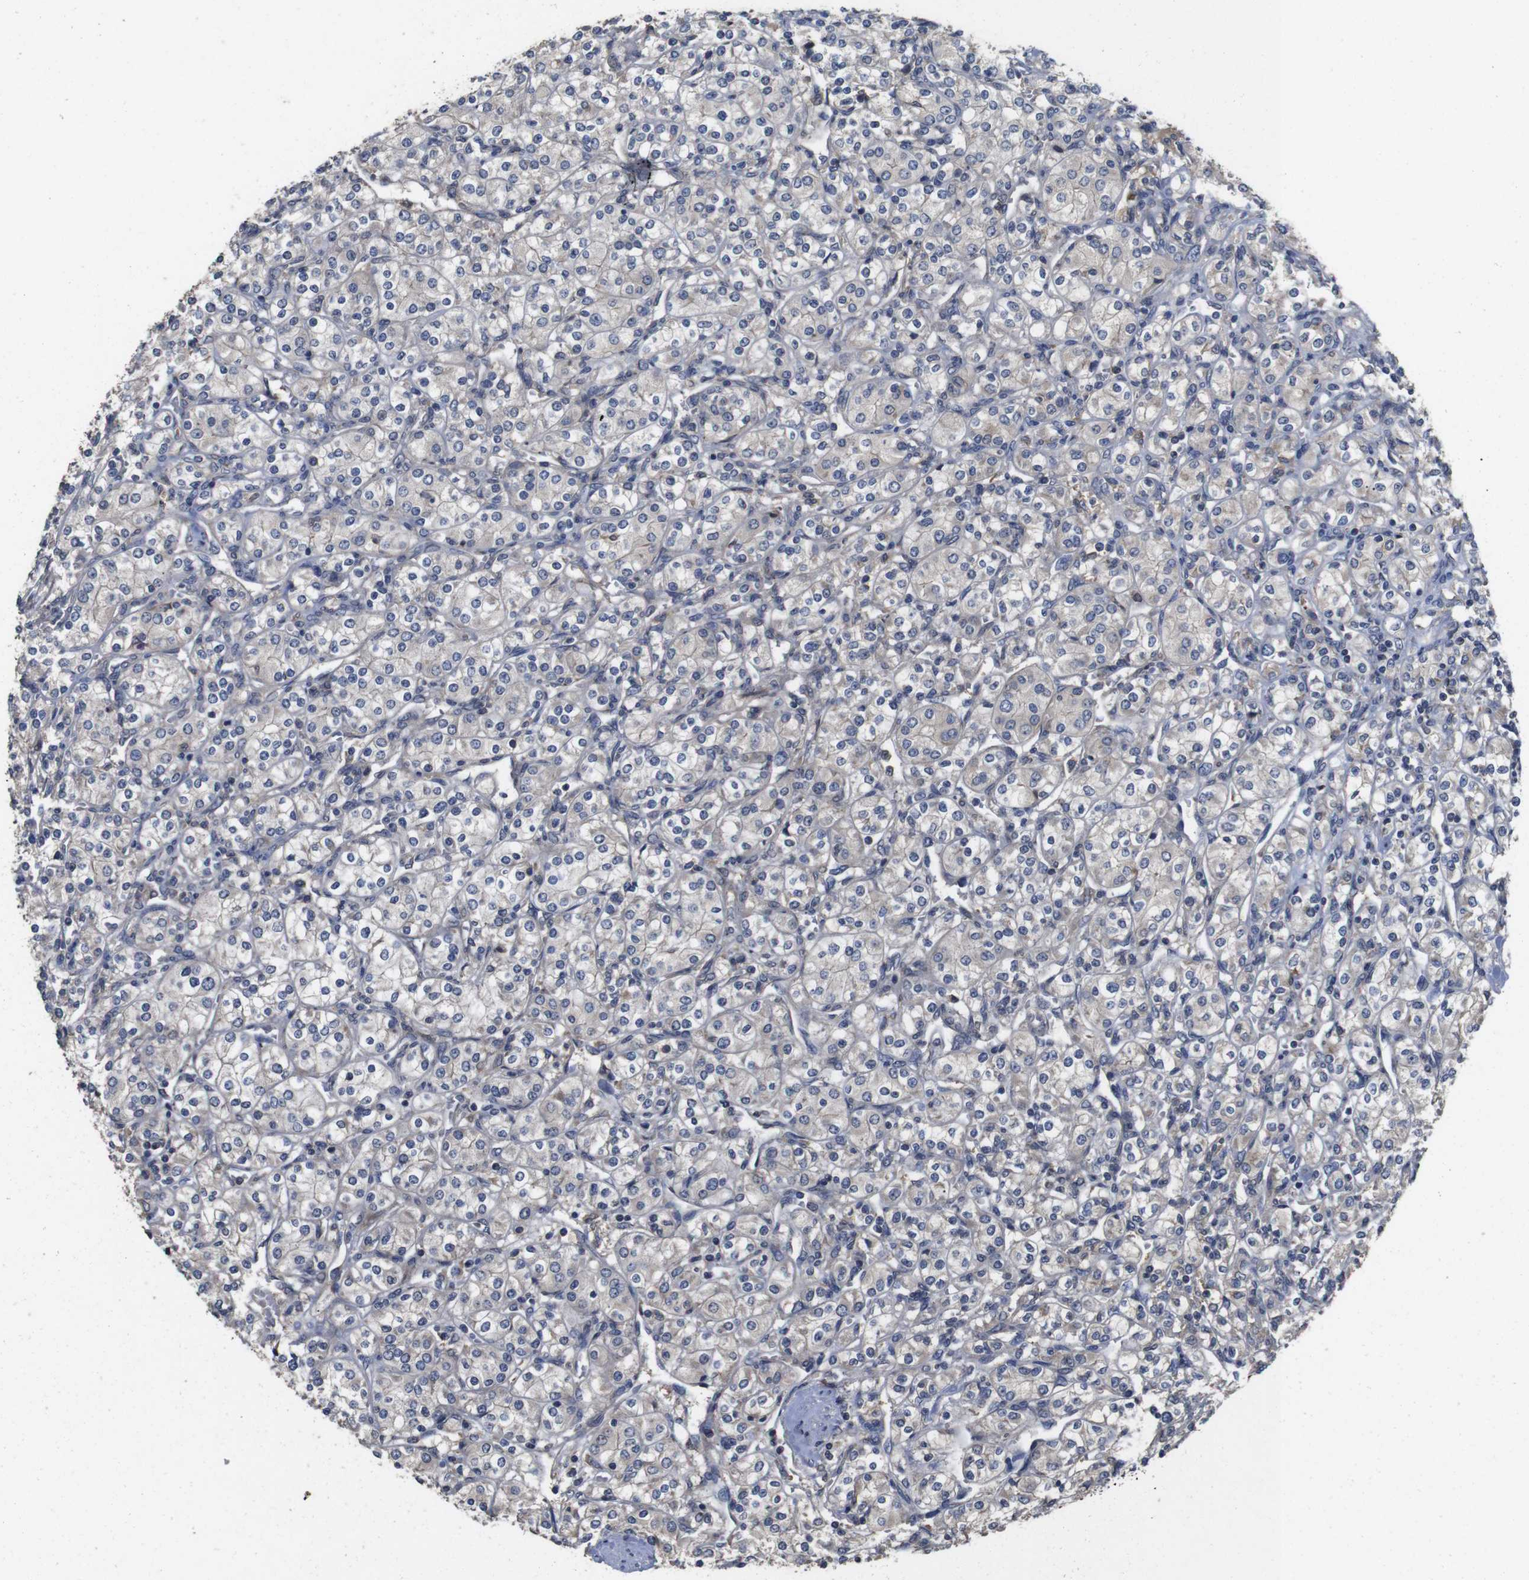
{"staining": {"intensity": "negative", "quantity": "none", "location": "none"}, "tissue": "renal cancer", "cell_type": "Tumor cells", "image_type": "cancer", "snomed": [{"axis": "morphology", "description": "Adenocarcinoma, NOS"}, {"axis": "topography", "description": "Kidney"}], "caption": "A photomicrograph of human renal adenocarcinoma is negative for staining in tumor cells. (Stains: DAB (3,3'-diaminobenzidine) immunohistochemistry with hematoxylin counter stain, Microscopy: brightfield microscopy at high magnification).", "gene": "ARHGAP24", "patient": {"sex": "male", "age": 77}}